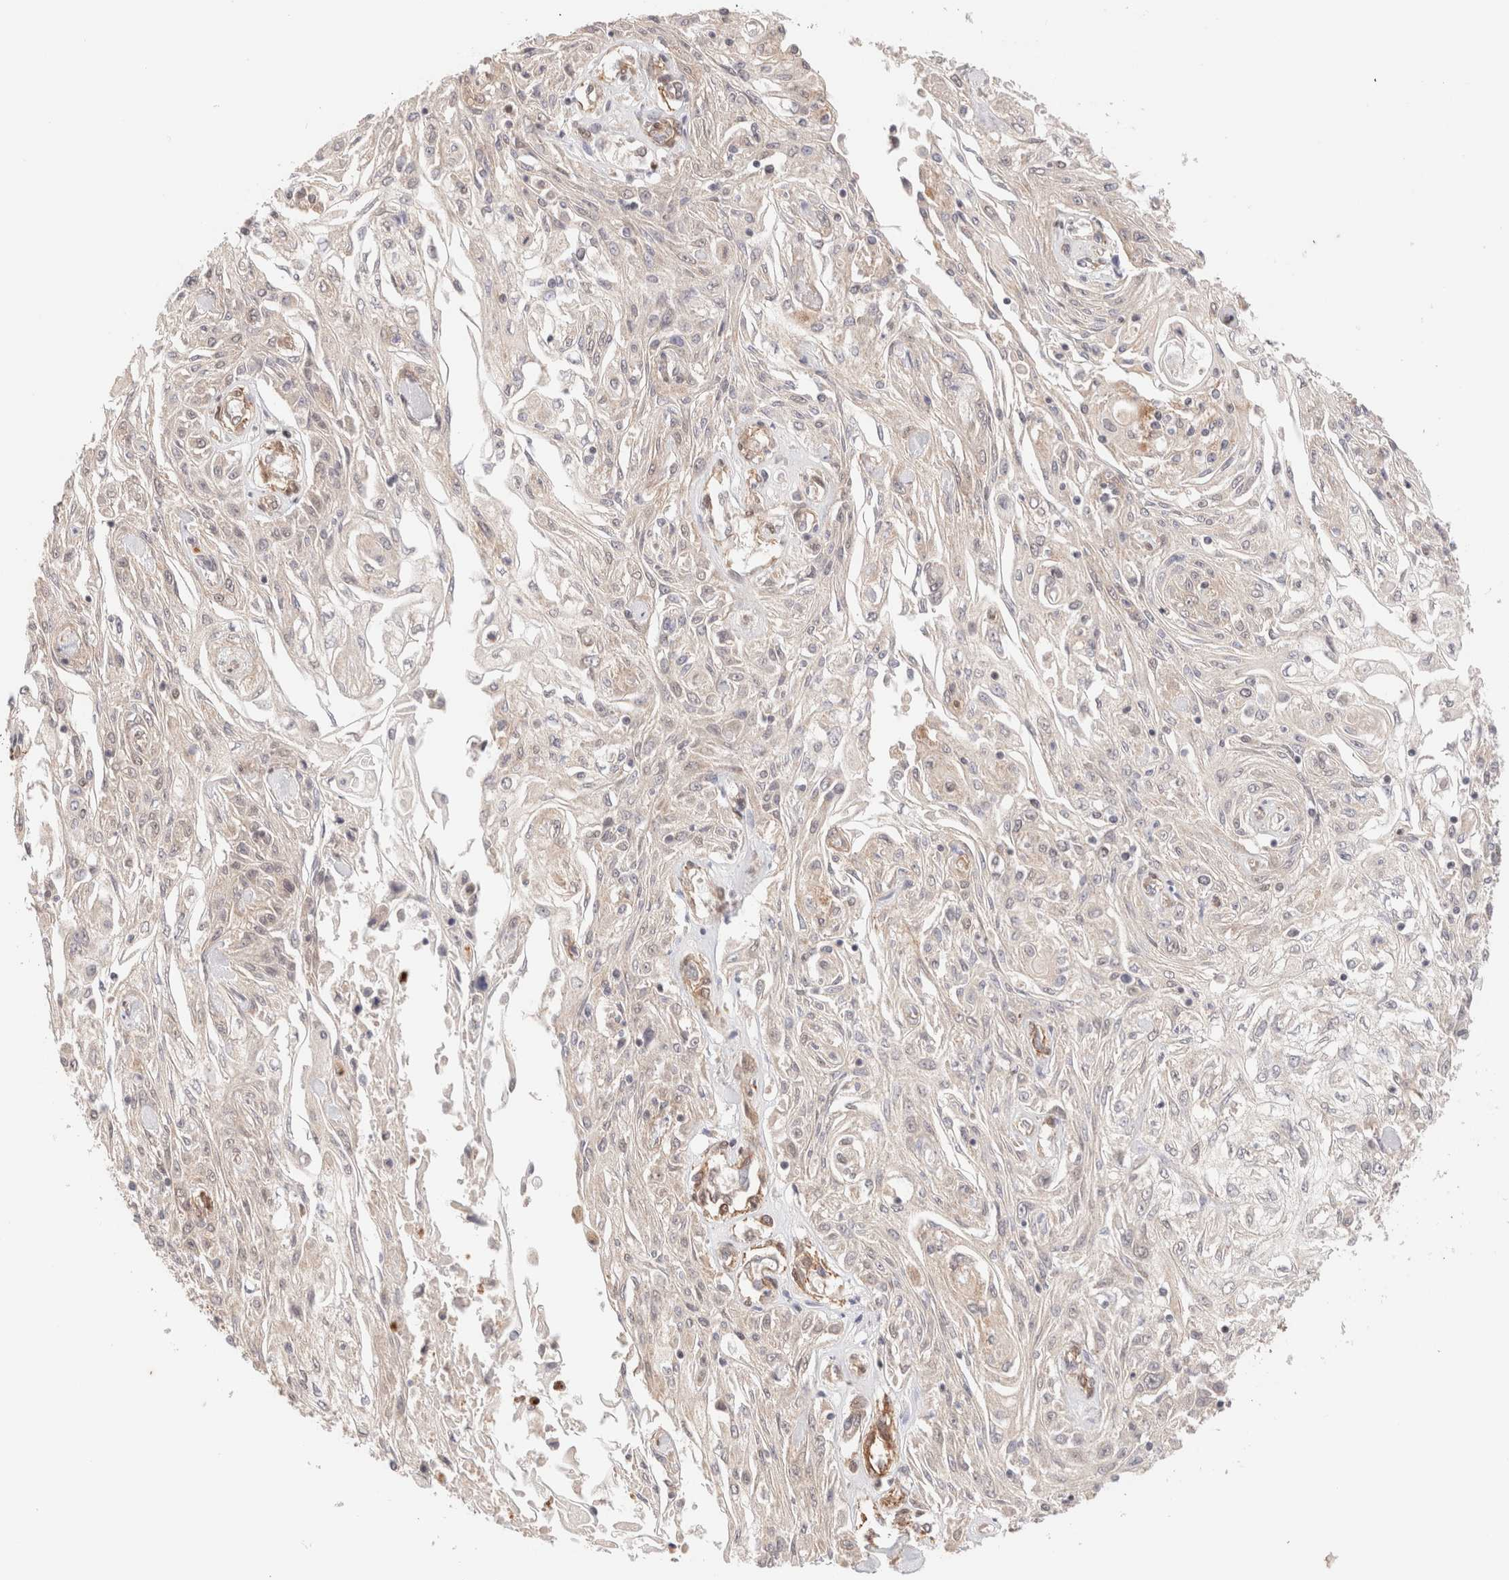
{"staining": {"intensity": "weak", "quantity": "<25%", "location": "cytoplasmic/membranous"}, "tissue": "skin cancer", "cell_type": "Tumor cells", "image_type": "cancer", "snomed": [{"axis": "morphology", "description": "Squamous cell carcinoma, NOS"}, {"axis": "morphology", "description": "Squamous cell carcinoma, metastatic, NOS"}, {"axis": "topography", "description": "Skin"}, {"axis": "topography", "description": "Lymph node"}], "caption": "Squamous cell carcinoma (skin) was stained to show a protein in brown. There is no significant positivity in tumor cells. The staining is performed using DAB brown chromogen with nuclei counter-stained in using hematoxylin.", "gene": "BRPF3", "patient": {"sex": "male", "age": 75}}